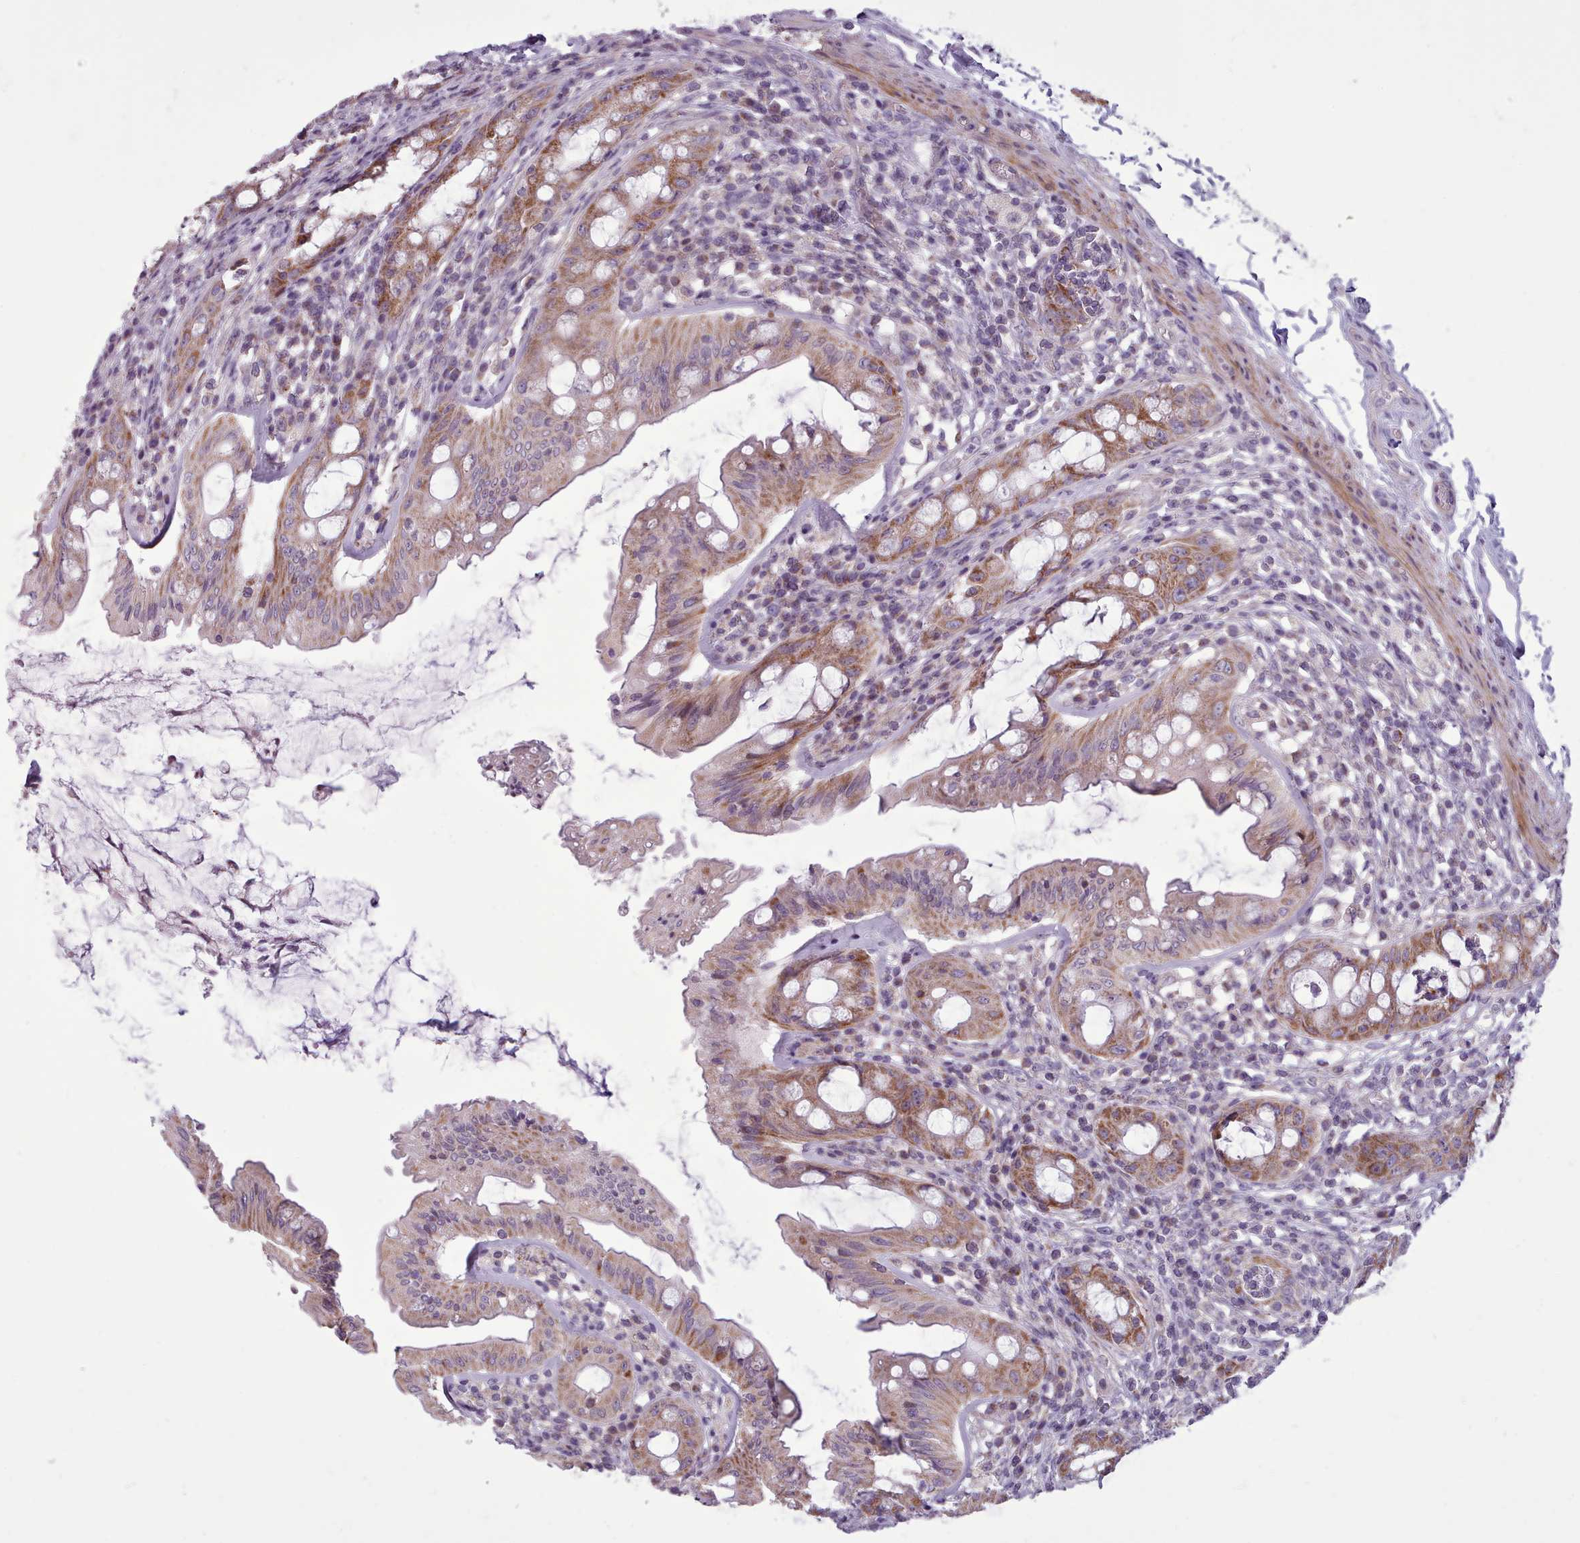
{"staining": {"intensity": "moderate", "quantity": ">75%", "location": "cytoplasmic/membranous"}, "tissue": "rectum", "cell_type": "Glandular cells", "image_type": "normal", "snomed": [{"axis": "morphology", "description": "Normal tissue, NOS"}, {"axis": "topography", "description": "Rectum"}], "caption": "Glandular cells exhibit medium levels of moderate cytoplasmic/membranous positivity in about >75% of cells in benign human rectum. The staining was performed using DAB, with brown indicating positive protein expression. Nuclei are stained blue with hematoxylin.", "gene": "AVL9", "patient": {"sex": "female", "age": 57}}